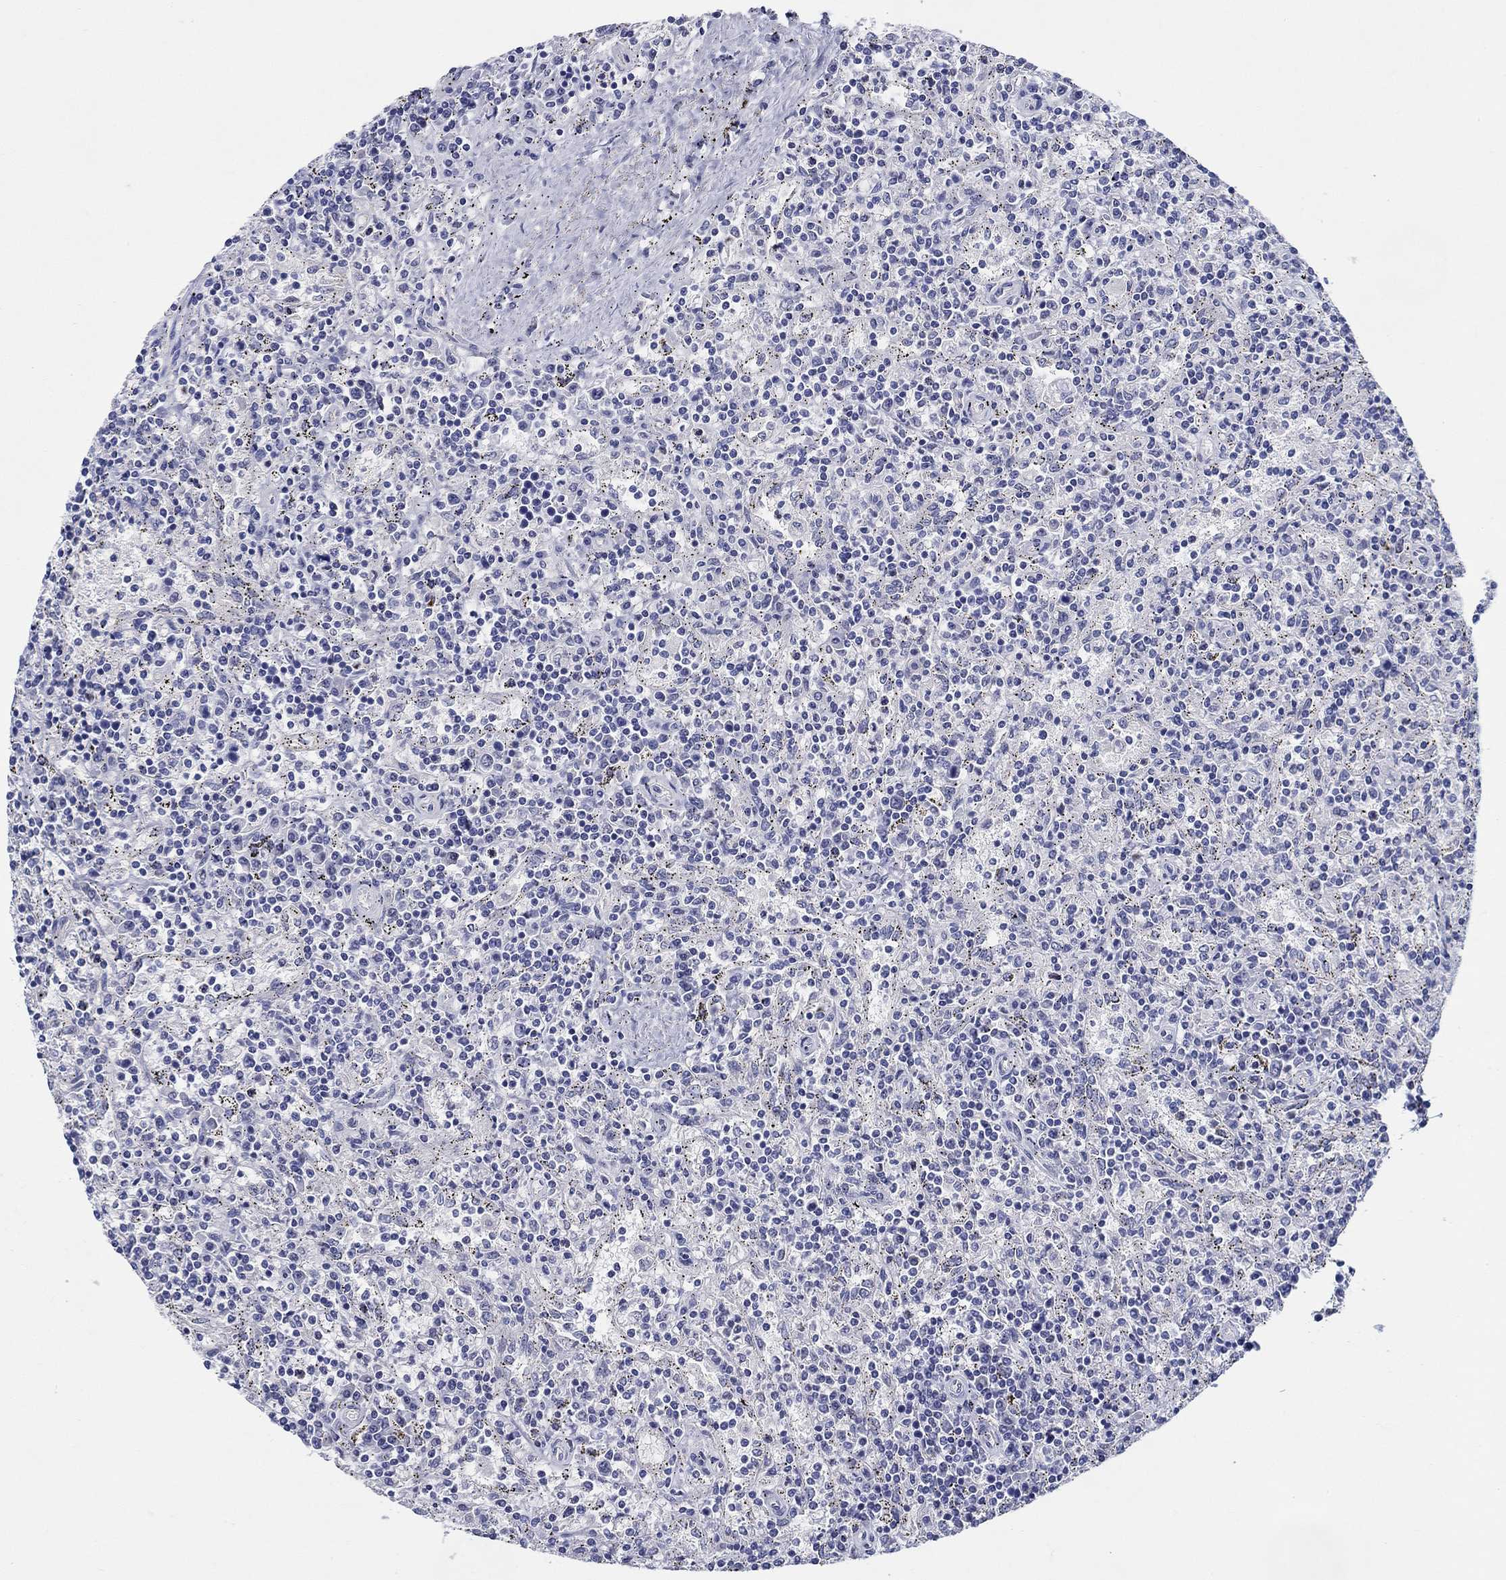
{"staining": {"intensity": "negative", "quantity": "none", "location": "none"}, "tissue": "lymphoma", "cell_type": "Tumor cells", "image_type": "cancer", "snomed": [{"axis": "morphology", "description": "Malignant lymphoma, non-Hodgkin's type, Low grade"}, {"axis": "topography", "description": "Spleen"}], "caption": "Immunohistochemistry (IHC) of low-grade malignant lymphoma, non-Hodgkin's type reveals no staining in tumor cells.", "gene": "RAP1GAP", "patient": {"sex": "male", "age": 62}}